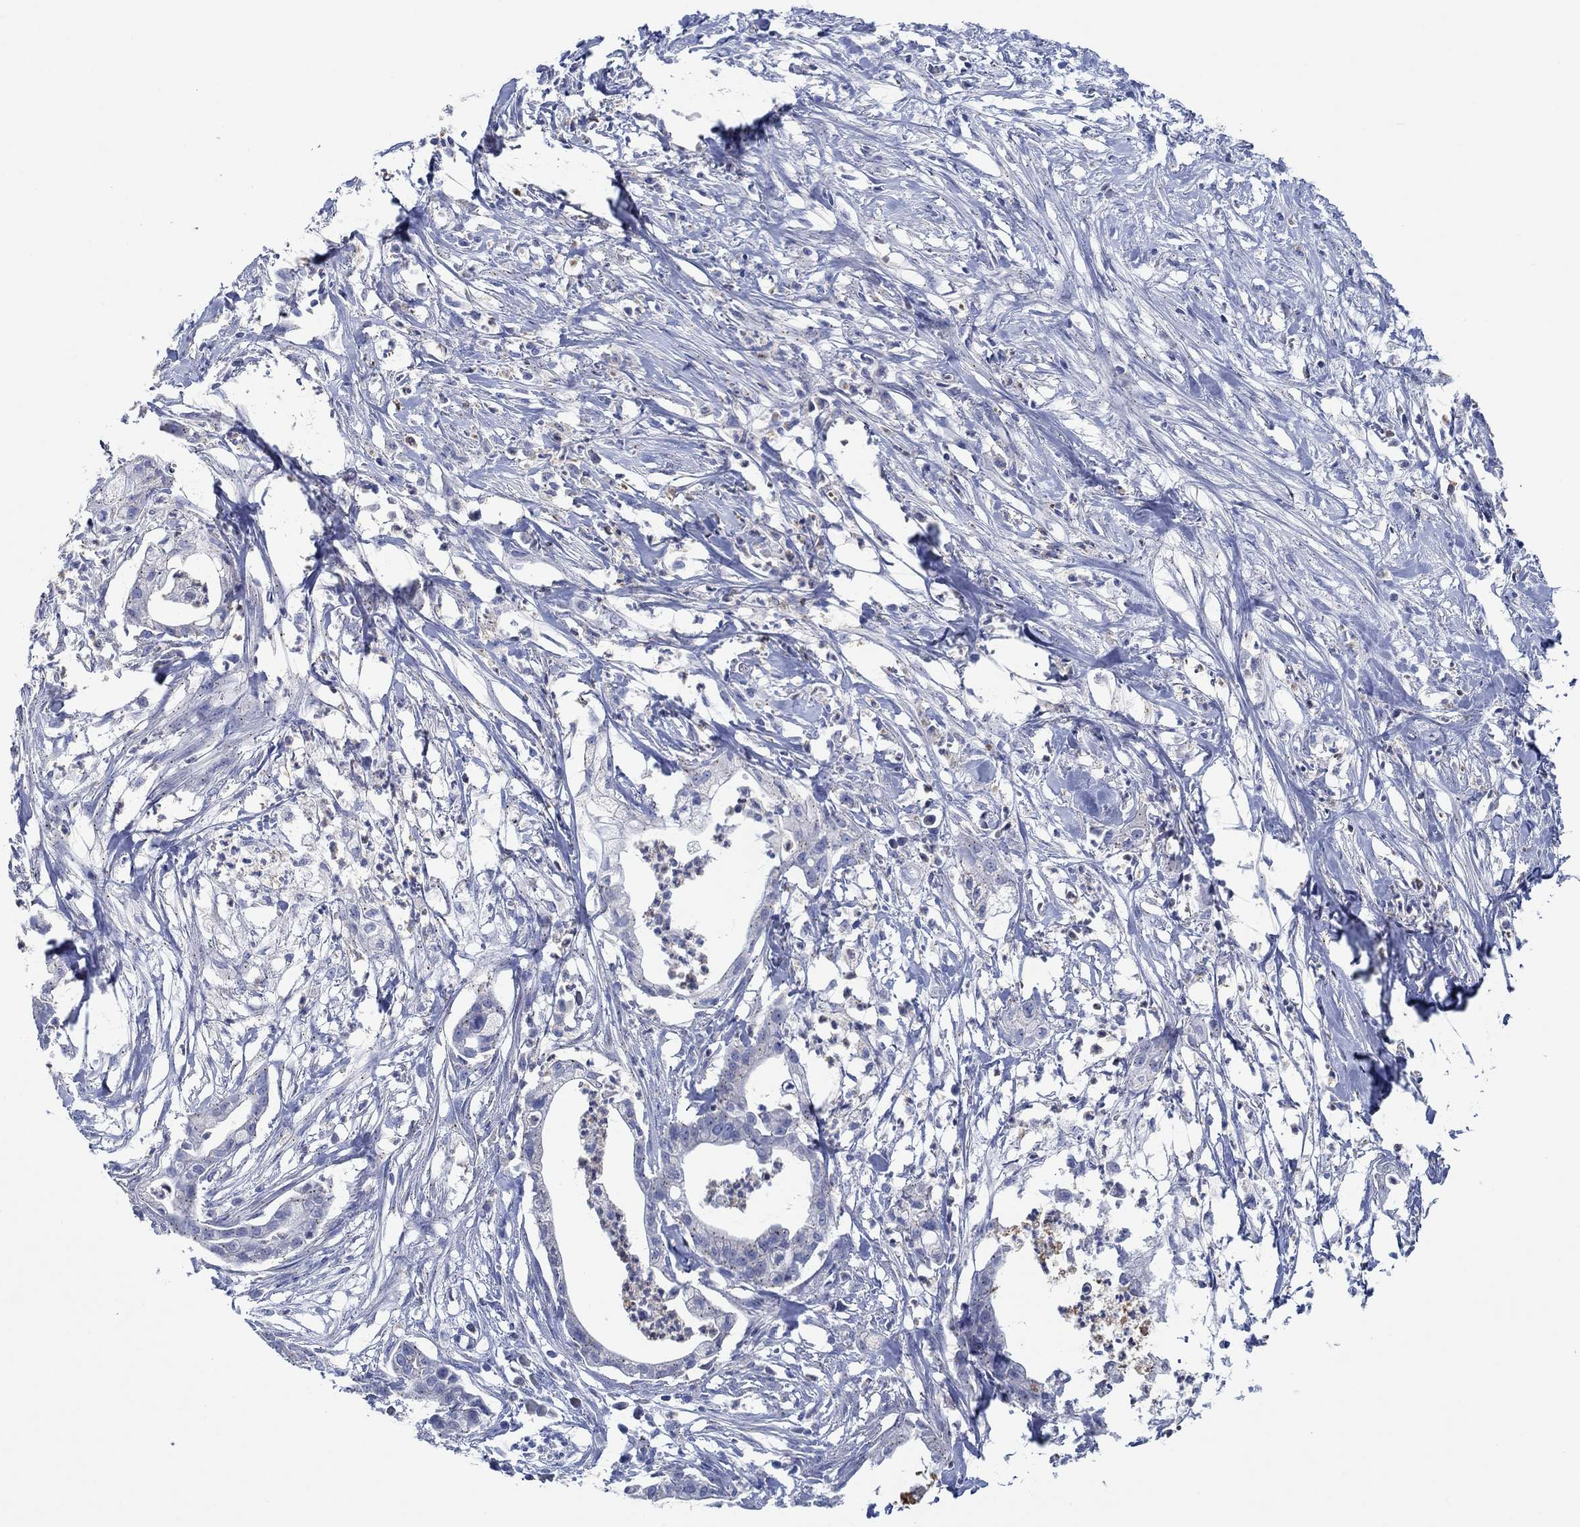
{"staining": {"intensity": "negative", "quantity": "none", "location": "none"}, "tissue": "pancreatic cancer", "cell_type": "Tumor cells", "image_type": "cancer", "snomed": [{"axis": "morphology", "description": "Normal tissue, NOS"}, {"axis": "morphology", "description": "Adenocarcinoma, NOS"}, {"axis": "topography", "description": "Pancreas"}], "caption": "Protein analysis of adenocarcinoma (pancreatic) demonstrates no significant expression in tumor cells.", "gene": "CPM", "patient": {"sex": "female", "age": 58}}